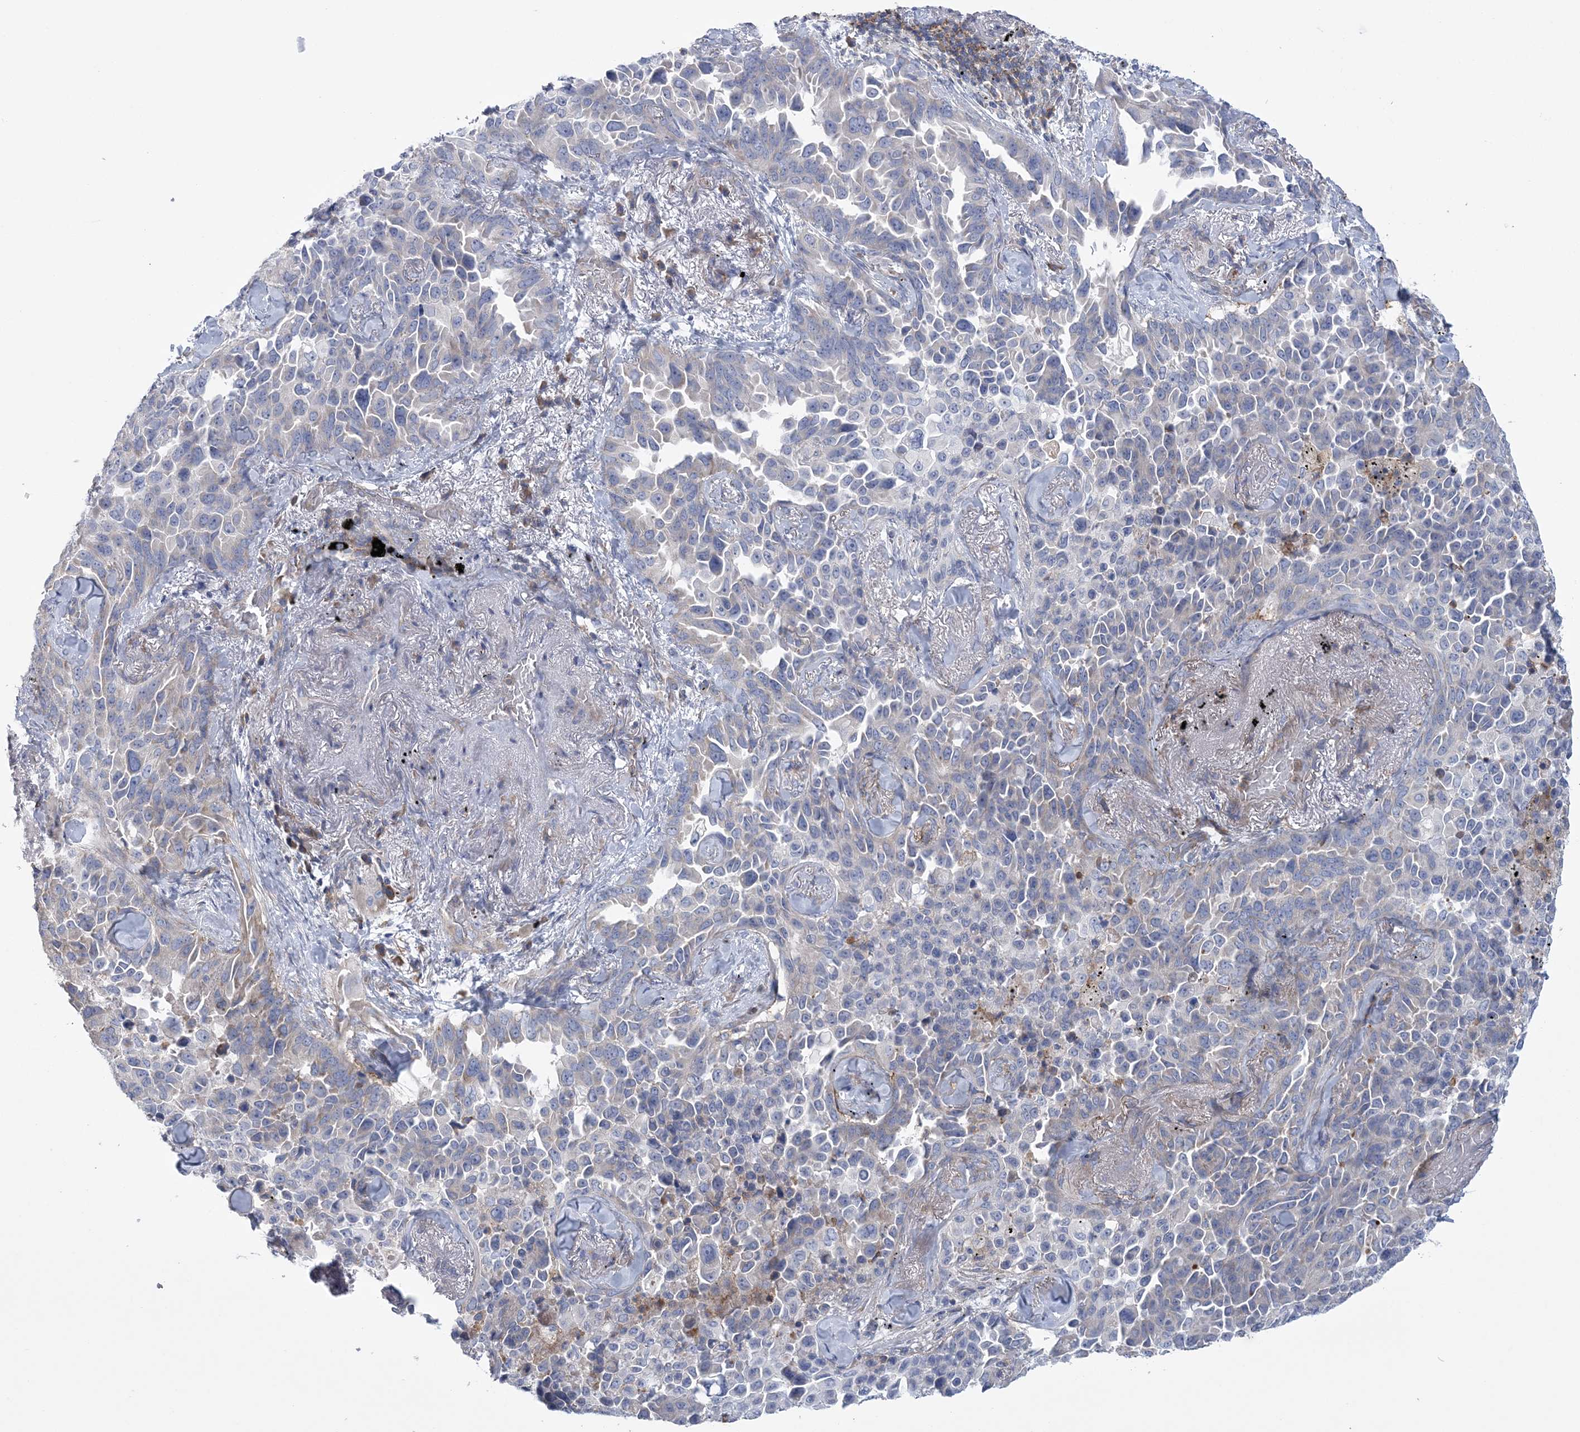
{"staining": {"intensity": "negative", "quantity": "none", "location": "none"}, "tissue": "lung cancer", "cell_type": "Tumor cells", "image_type": "cancer", "snomed": [{"axis": "morphology", "description": "Adenocarcinoma, NOS"}, {"axis": "topography", "description": "Lung"}], "caption": "Lung adenocarcinoma stained for a protein using IHC exhibits no positivity tumor cells.", "gene": "ARSJ", "patient": {"sex": "female", "age": 67}}